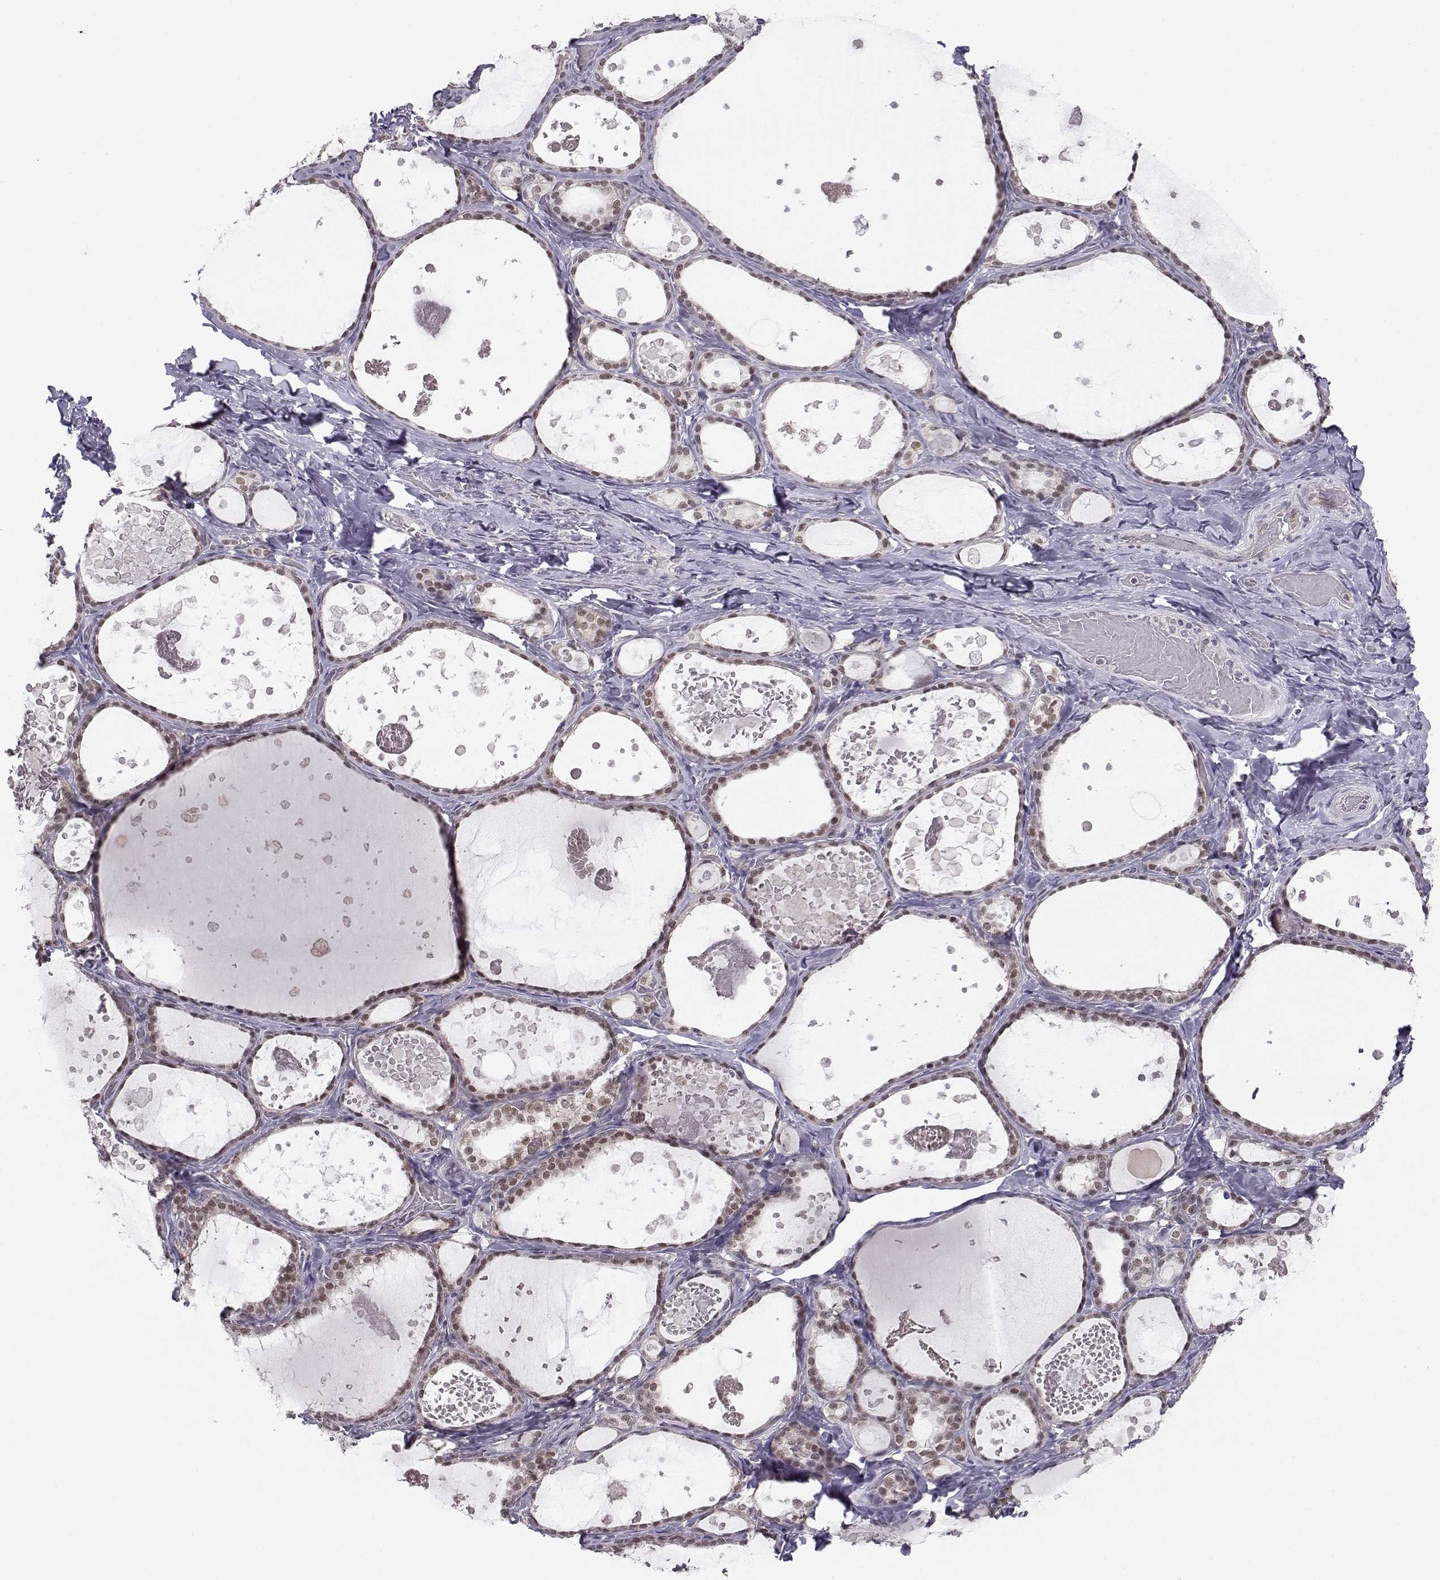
{"staining": {"intensity": "moderate", "quantity": ">75%", "location": "nuclear"}, "tissue": "thyroid gland", "cell_type": "Glandular cells", "image_type": "normal", "snomed": [{"axis": "morphology", "description": "Normal tissue, NOS"}, {"axis": "topography", "description": "Thyroid gland"}], "caption": "Immunohistochemistry (IHC) of normal human thyroid gland exhibits medium levels of moderate nuclear expression in approximately >75% of glandular cells.", "gene": "KIF13B", "patient": {"sex": "female", "age": 56}}